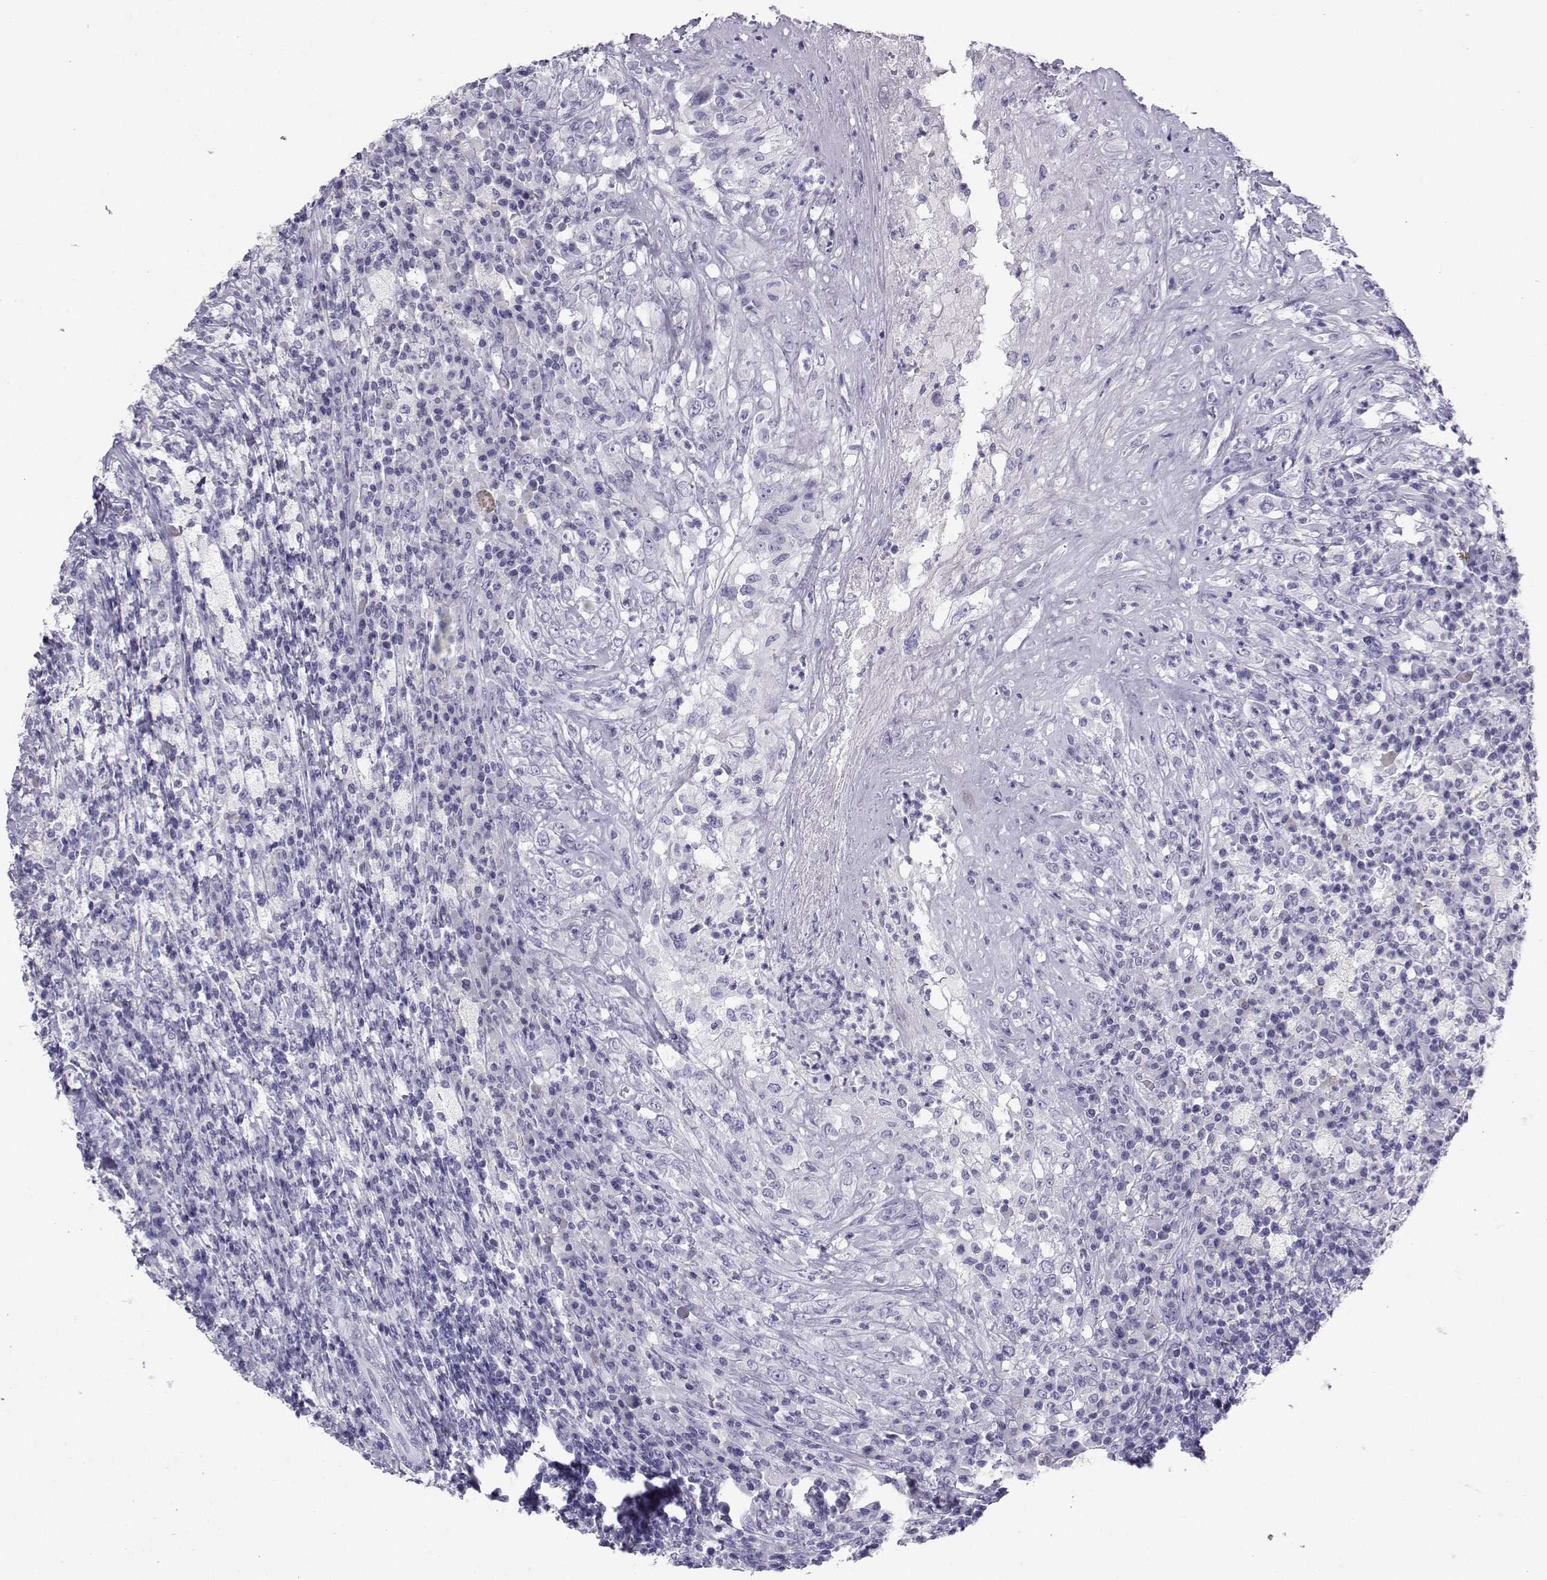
{"staining": {"intensity": "negative", "quantity": "none", "location": "none"}, "tissue": "testis cancer", "cell_type": "Tumor cells", "image_type": "cancer", "snomed": [{"axis": "morphology", "description": "Necrosis, NOS"}, {"axis": "morphology", "description": "Carcinoma, Embryonal, NOS"}, {"axis": "topography", "description": "Testis"}], "caption": "High magnification brightfield microscopy of testis embryonal carcinoma stained with DAB (brown) and counterstained with hematoxylin (blue): tumor cells show no significant staining. (Immunohistochemistry (ihc), brightfield microscopy, high magnification).", "gene": "SST", "patient": {"sex": "male", "age": 19}}